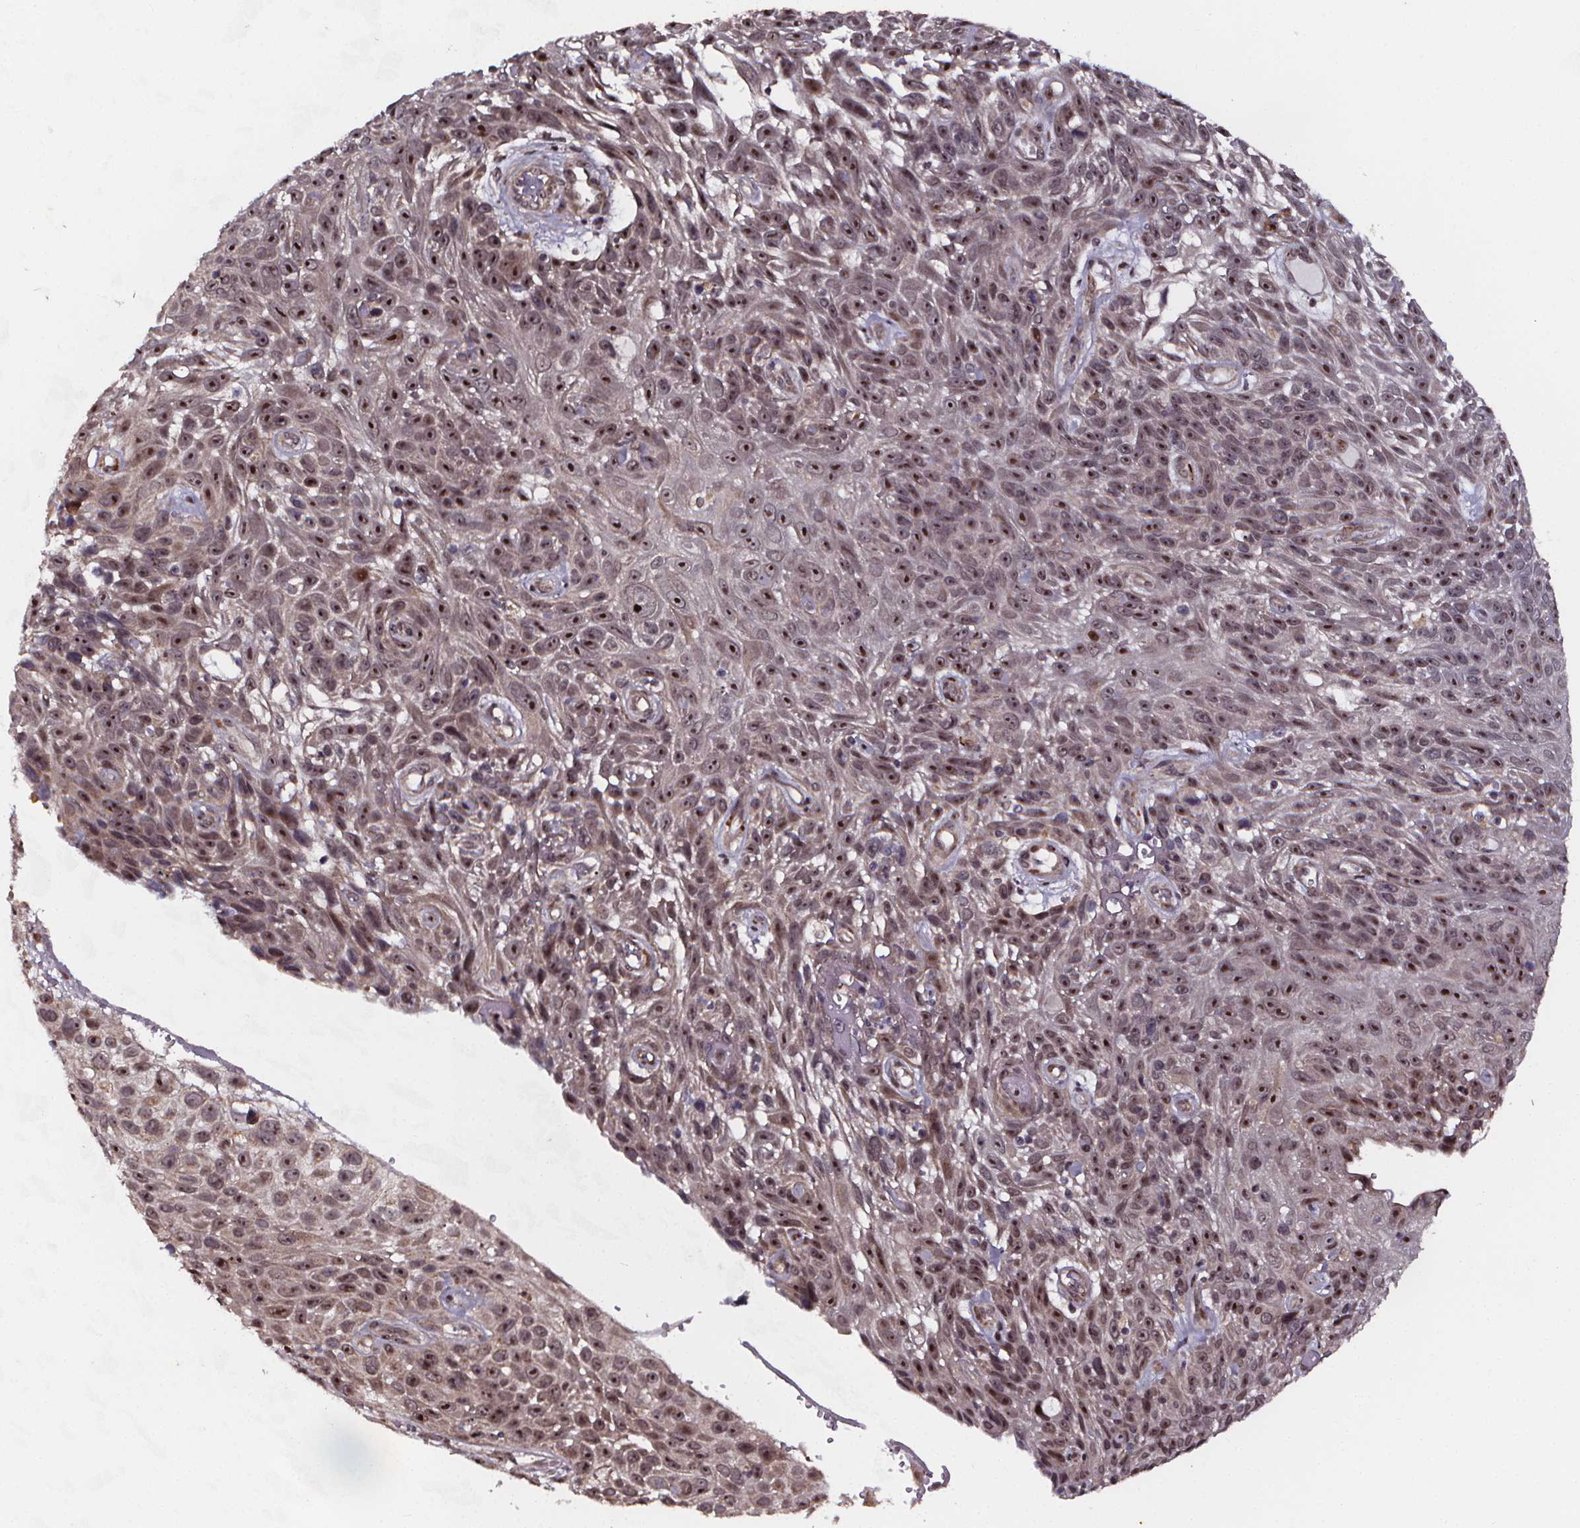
{"staining": {"intensity": "moderate", "quantity": ">75%", "location": "nuclear"}, "tissue": "skin cancer", "cell_type": "Tumor cells", "image_type": "cancer", "snomed": [{"axis": "morphology", "description": "Squamous cell carcinoma, NOS"}, {"axis": "topography", "description": "Skin"}], "caption": "Immunohistochemistry micrograph of human squamous cell carcinoma (skin) stained for a protein (brown), which exhibits medium levels of moderate nuclear staining in approximately >75% of tumor cells.", "gene": "DDIT3", "patient": {"sex": "male", "age": 82}}